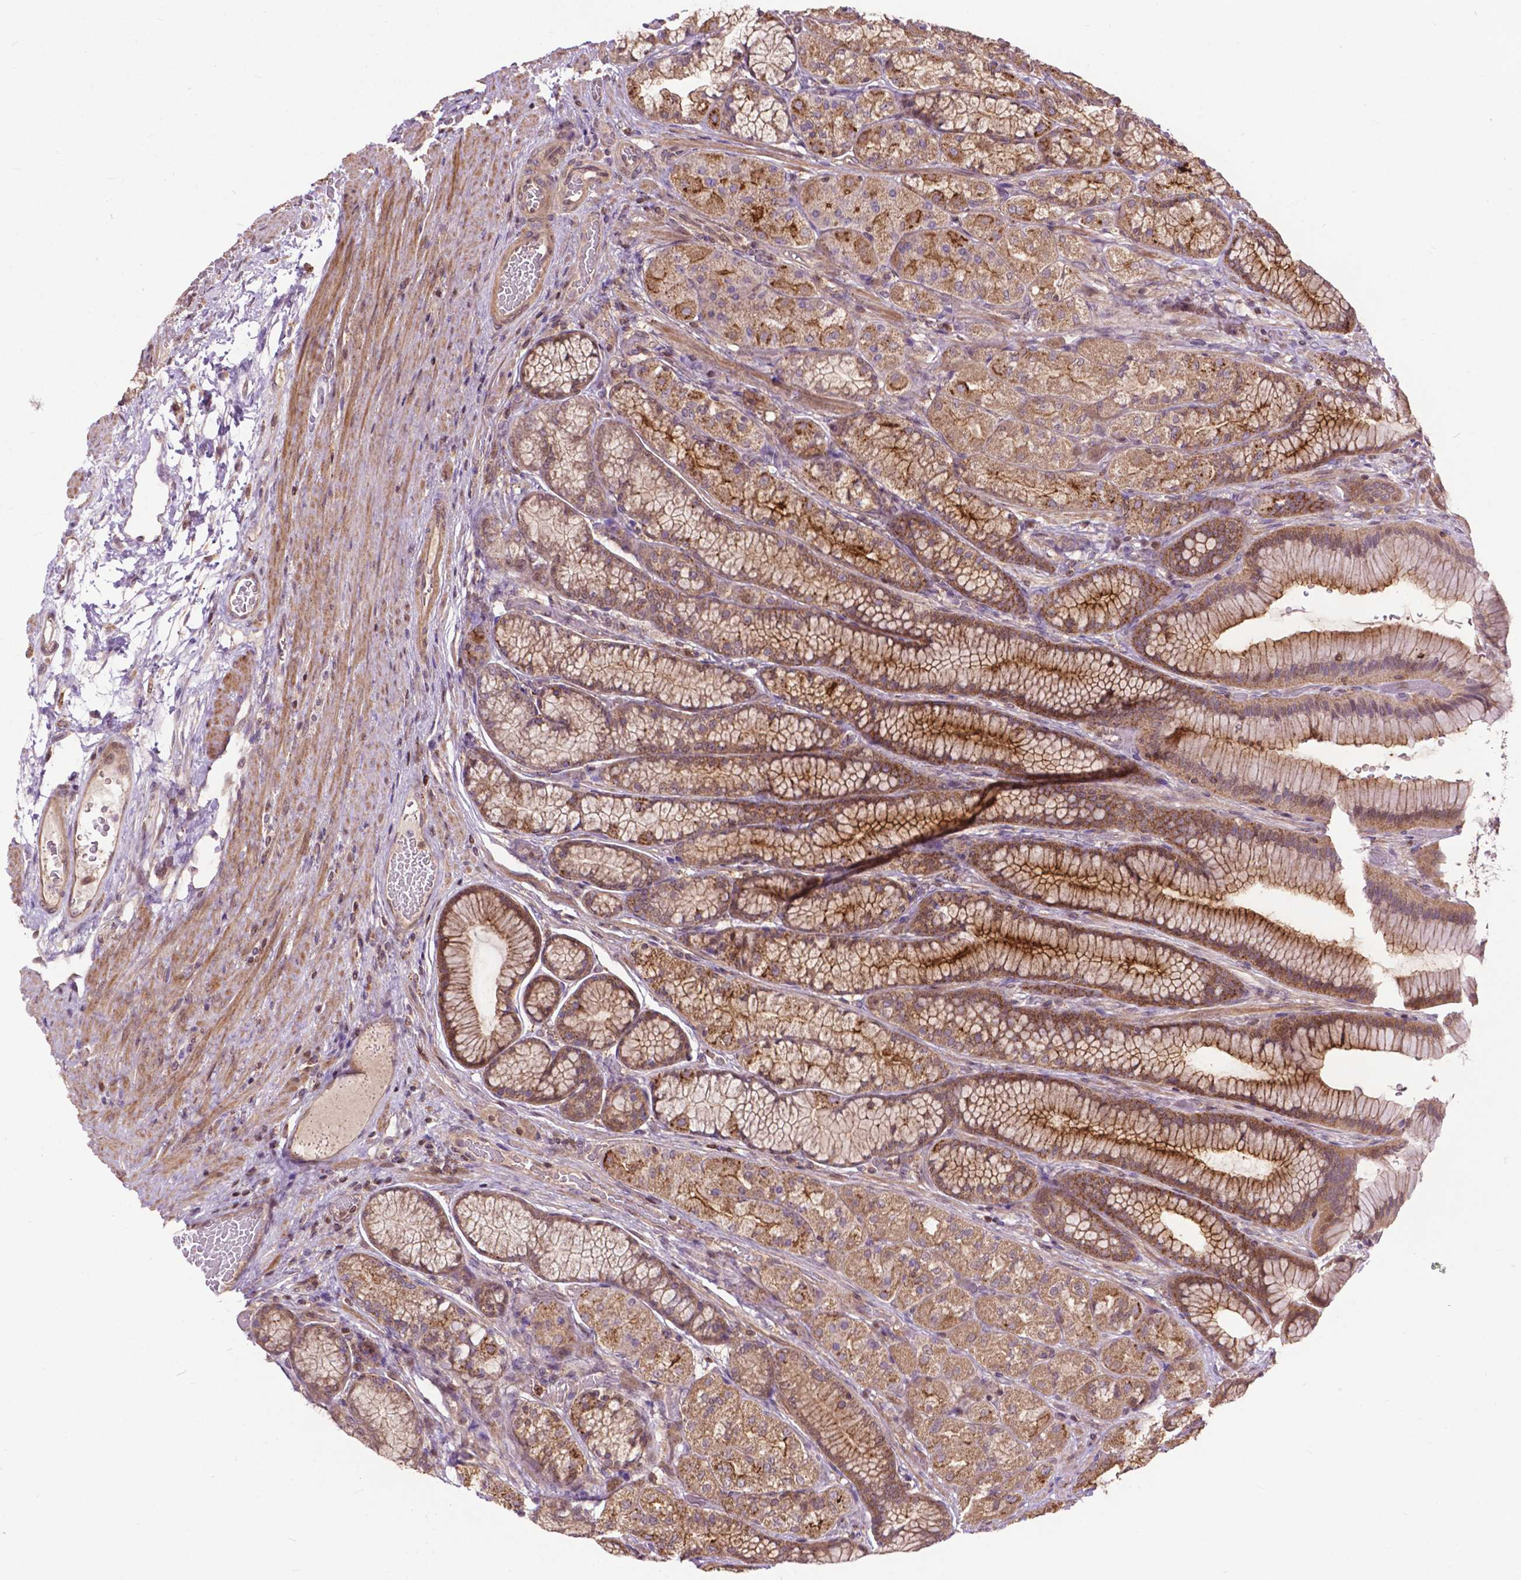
{"staining": {"intensity": "moderate", "quantity": ">75%", "location": "cytoplasmic/membranous"}, "tissue": "stomach", "cell_type": "Glandular cells", "image_type": "normal", "snomed": [{"axis": "morphology", "description": "Normal tissue, NOS"}, {"axis": "morphology", "description": "Adenocarcinoma, NOS"}, {"axis": "morphology", "description": "Adenocarcinoma, High grade"}, {"axis": "topography", "description": "Stomach, upper"}, {"axis": "topography", "description": "Stomach"}], "caption": "A brown stain highlights moderate cytoplasmic/membranous positivity of a protein in glandular cells of normal human stomach. The staining was performed using DAB (3,3'-diaminobenzidine), with brown indicating positive protein expression. Nuclei are stained blue with hematoxylin.", "gene": "CHMP4A", "patient": {"sex": "female", "age": 65}}